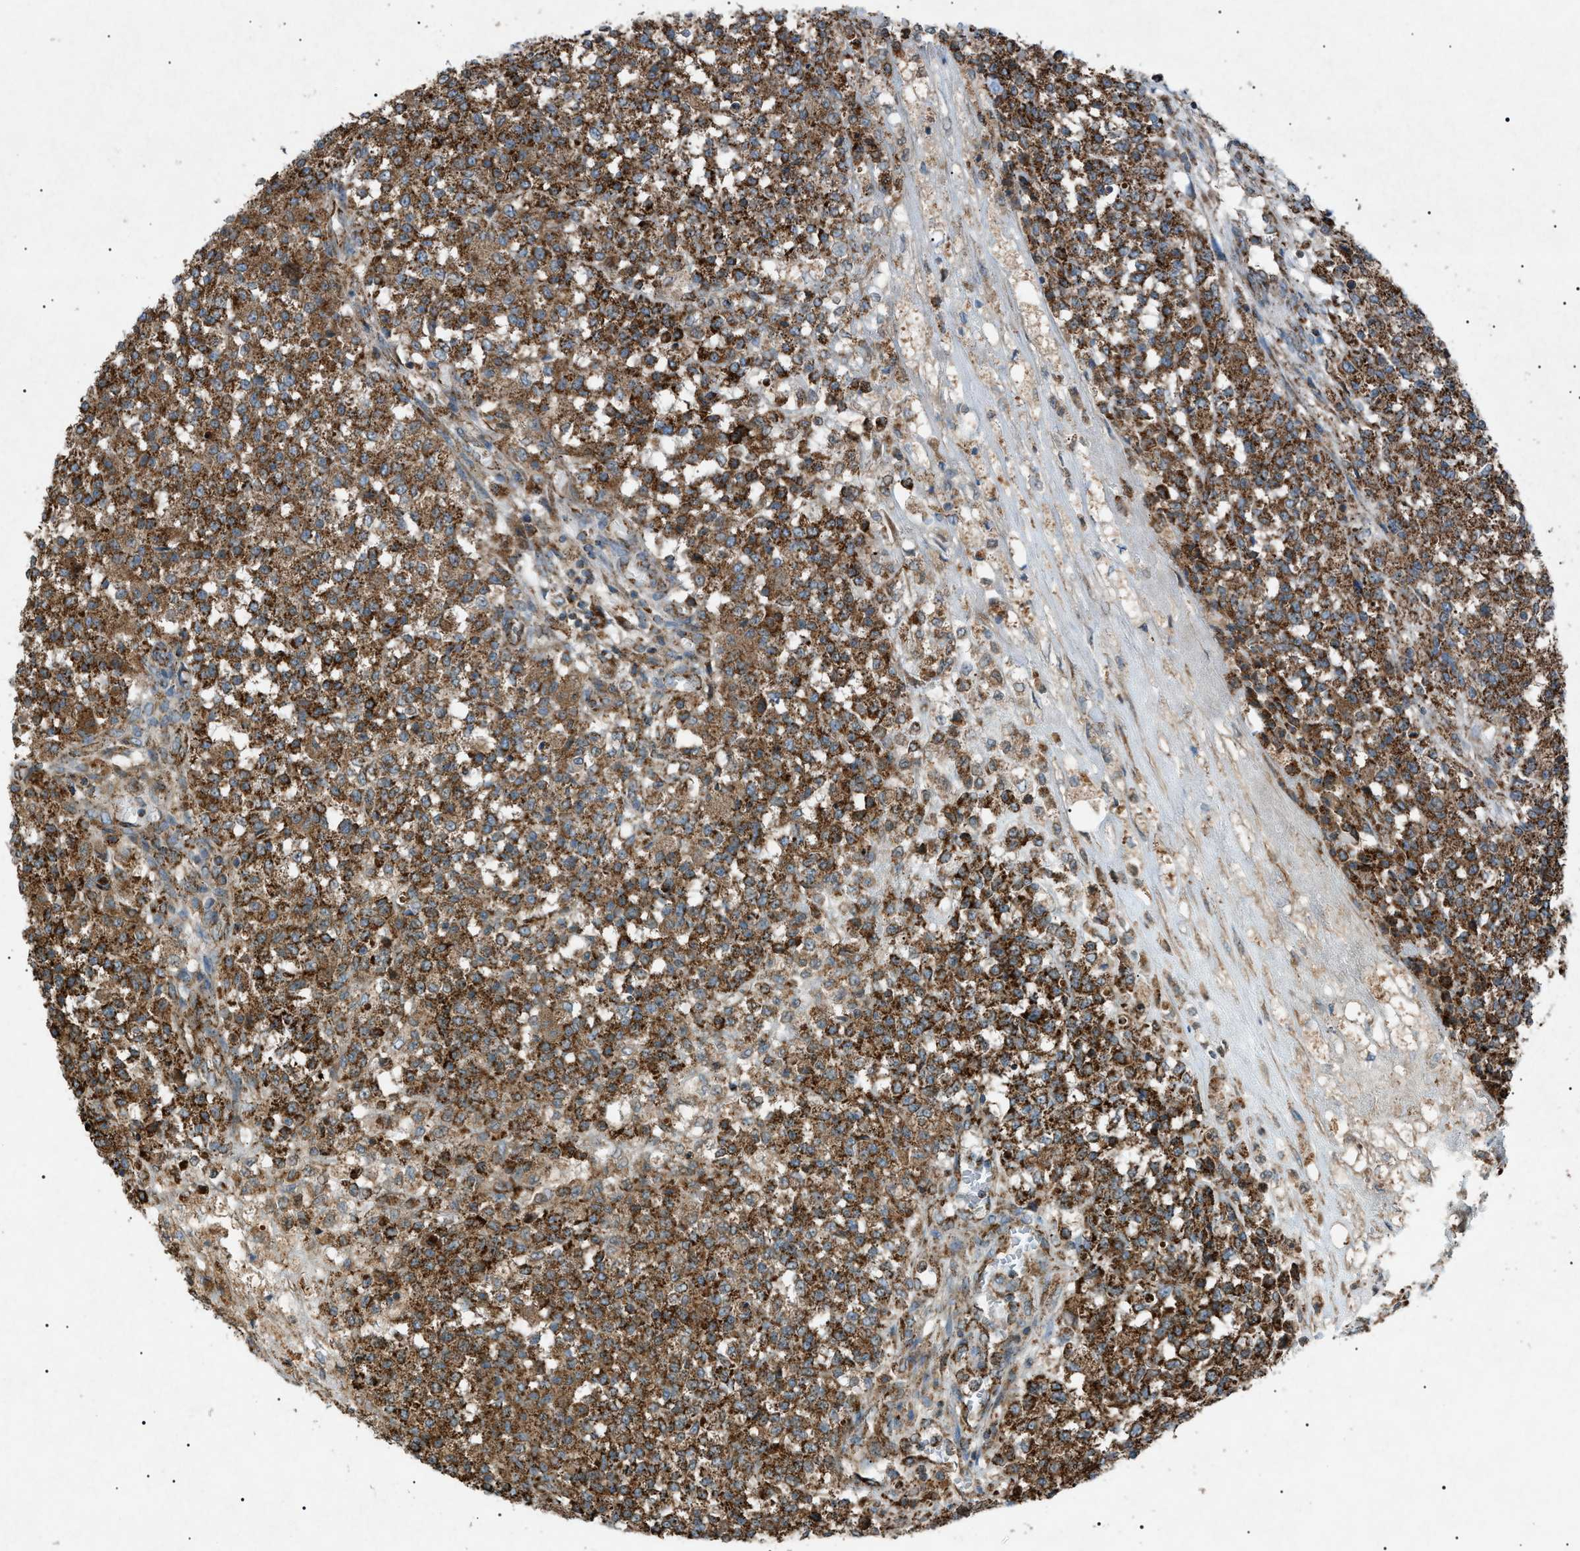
{"staining": {"intensity": "moderate", "quantity": ">75%", "location": "cytoplasmic/membranous"}, "tissue": "testis cancer", "cell_type": "Tumor cells", "image_type": "cancer", "snomed": [{"axis": "morphology", "description": "Seminoma, NOS"}, {"axis": "topography", "description": "Testis"}], "caption": "Human testis seminoma stained with a protein marker reveals moderate staining in tumor cells.", "gene": "C1GALT1C1", "patient": {"sex": "male", "age": 59}}